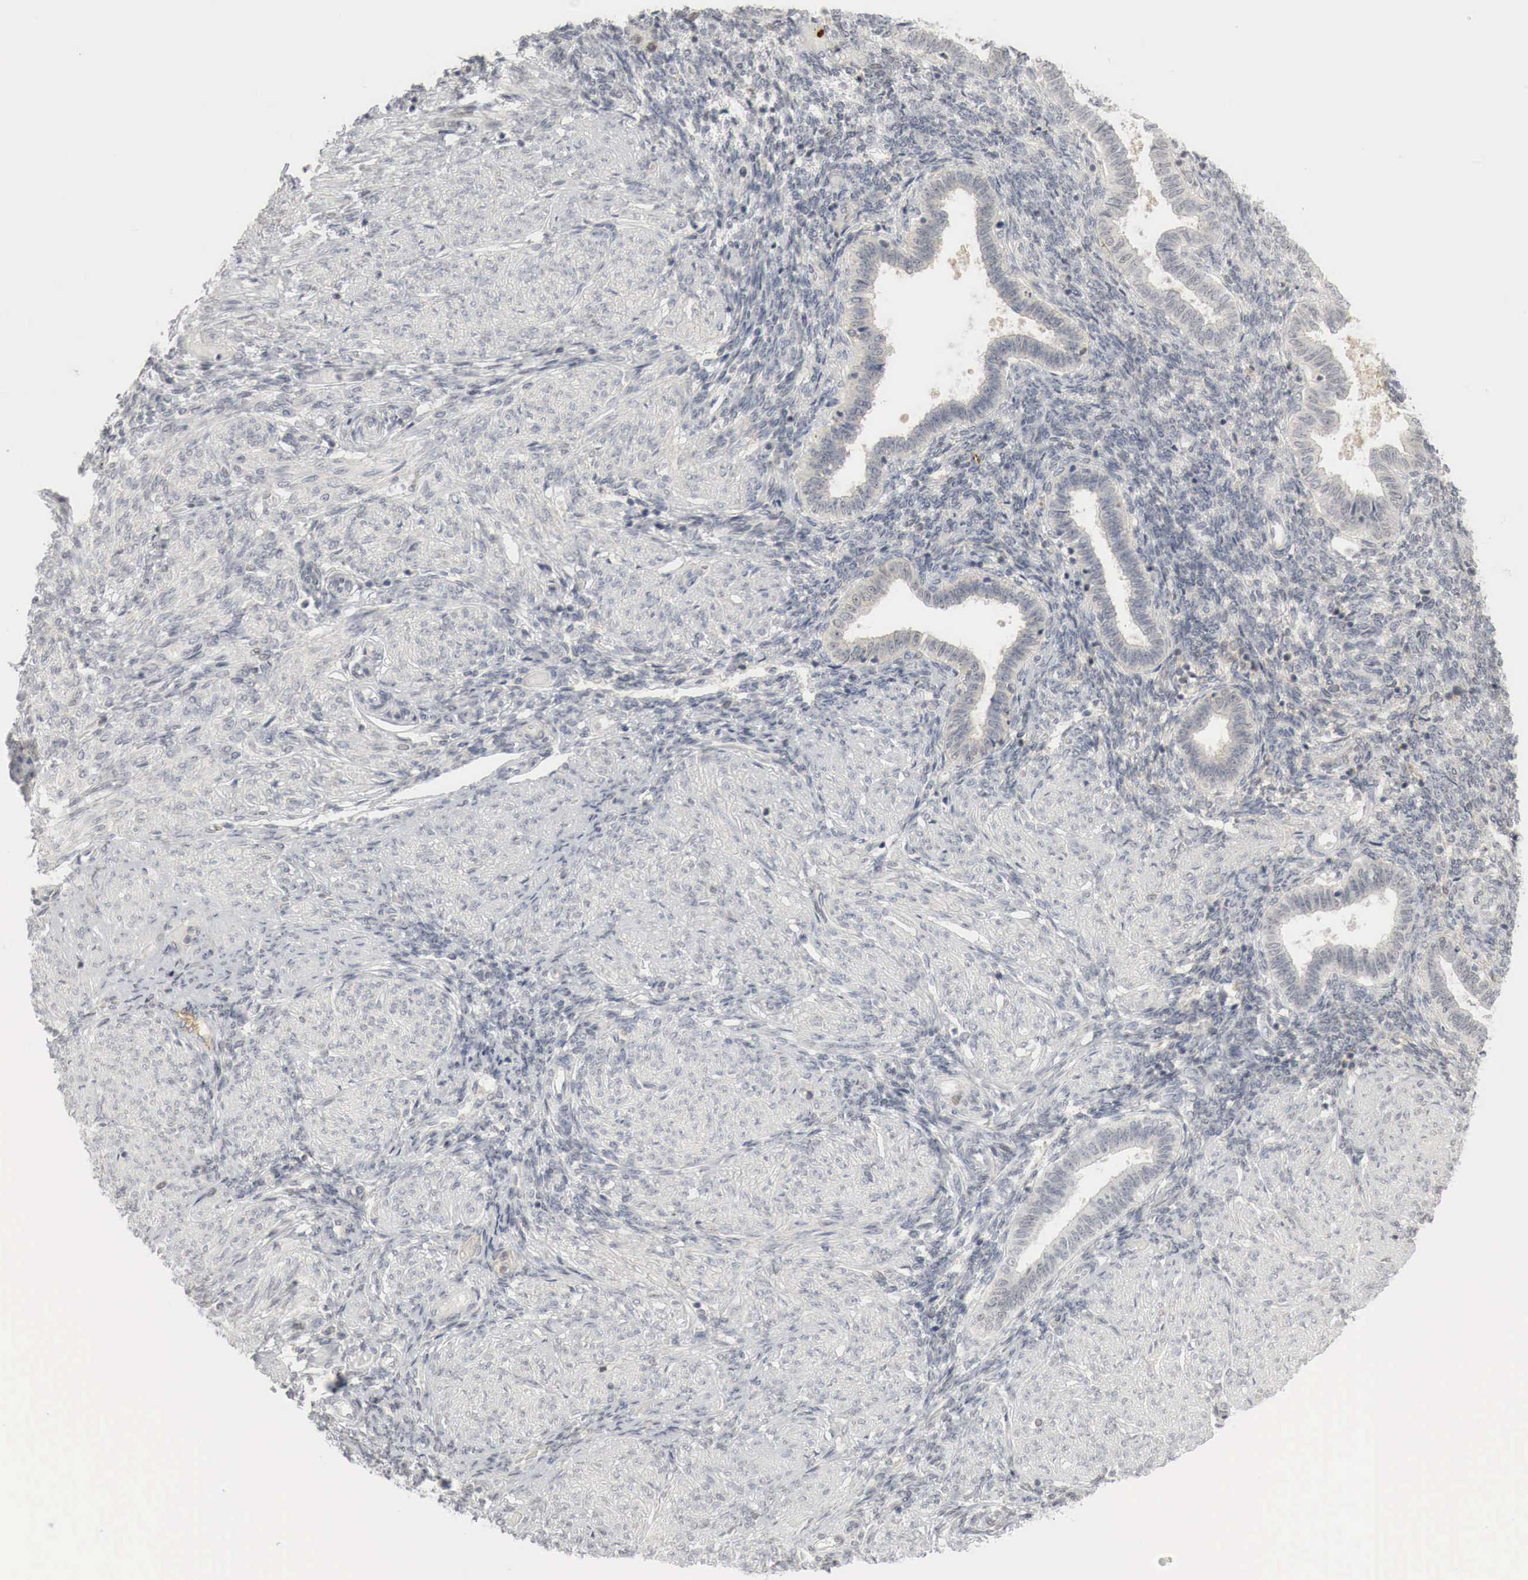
{"staining": {"intensity": "negative", "quantity": "none", "location": "none"}, "tissue": "endometrium", "cell_type": "Cells in endometrial stroma", "image_type": "normal", "snomed": [{"axis": "morphology", "description": "Normal tissue, NOS"}, {"axis": "topography", "description": "Endometrium"}], "caption": "This is an immunohistochemistry (IHC) image of normal human endometrium. There is no positivity in cells in endometrial stroma.", "gene": "MYC", "patient": {"sex": "female", "age": 36}}